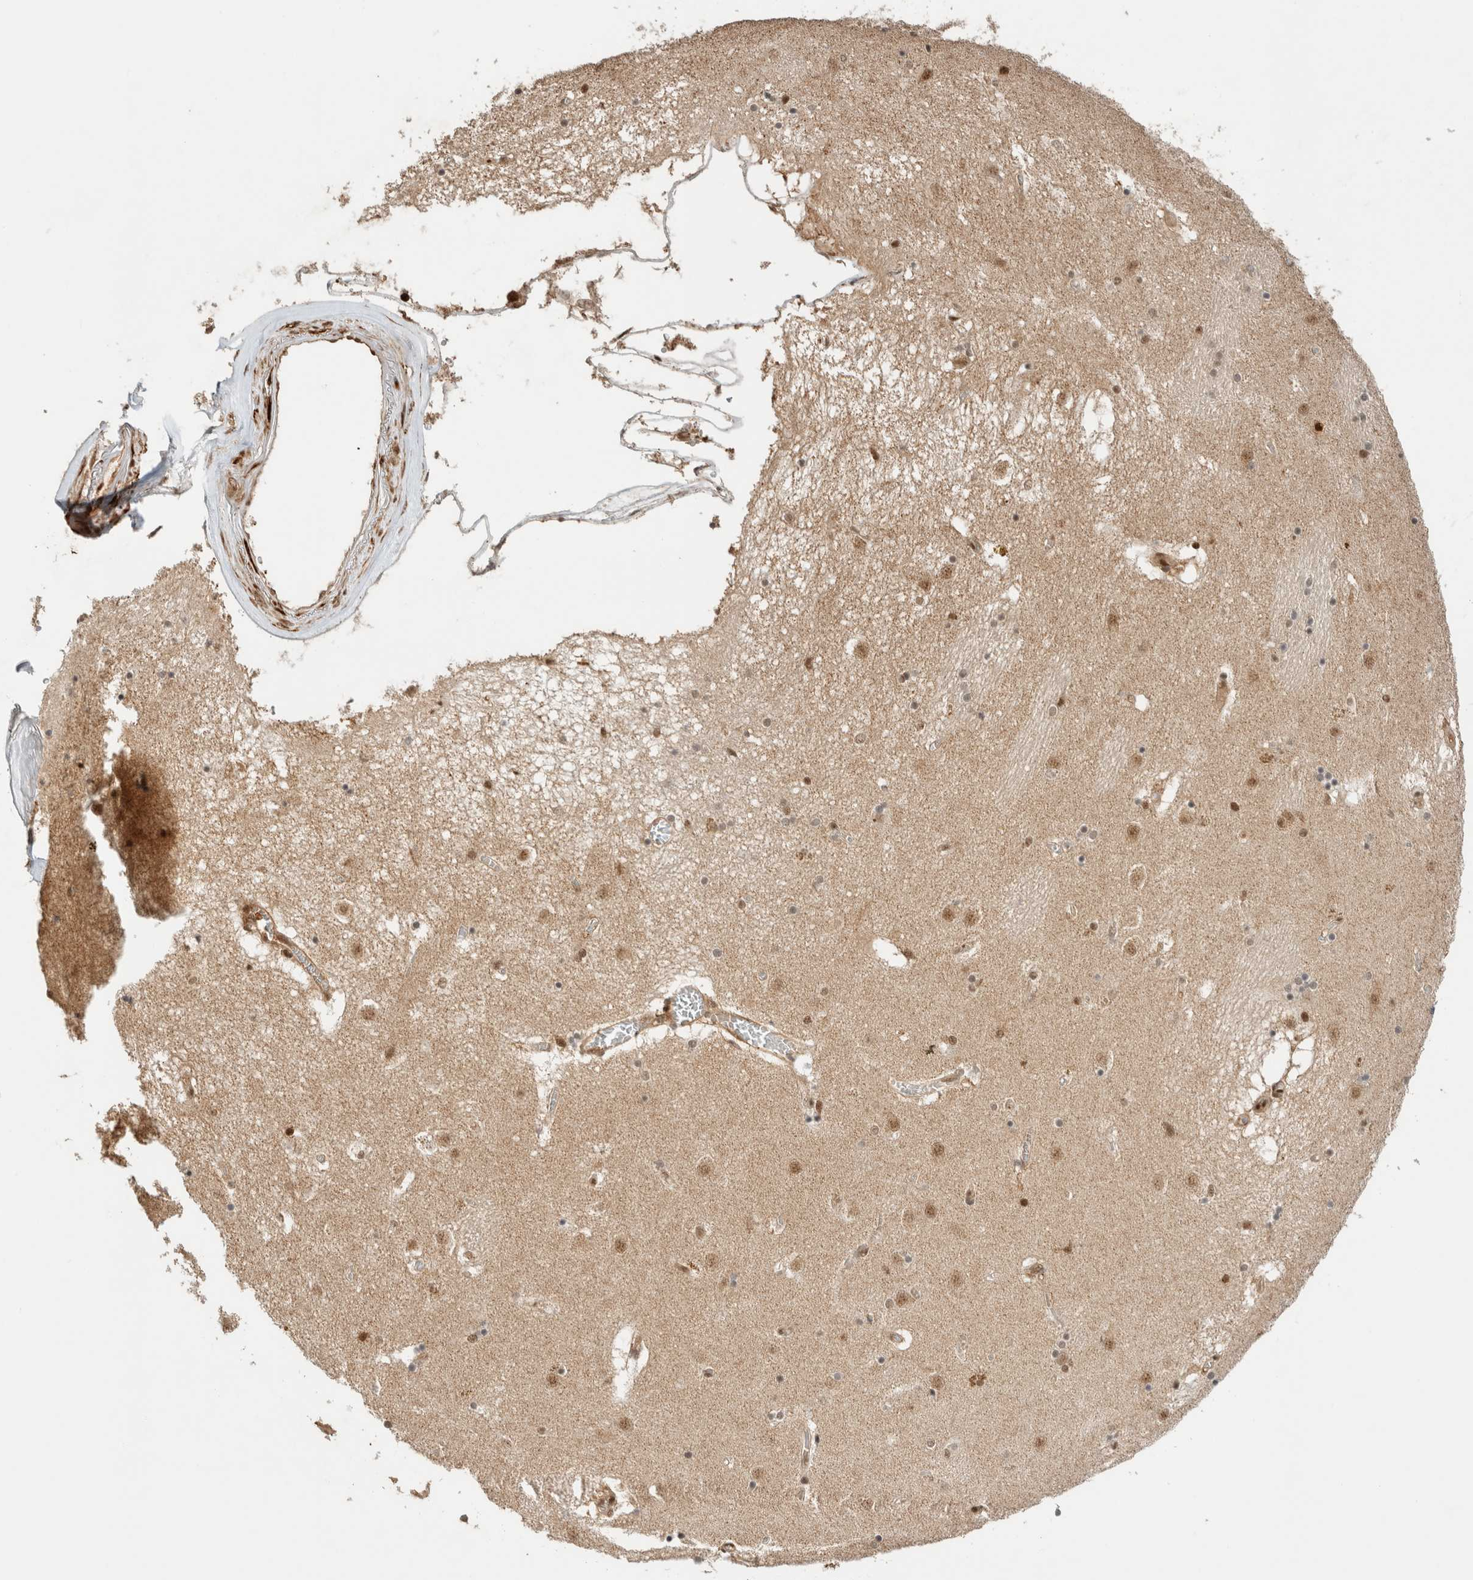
{"staining": {"intensity": "moderate", "quantity": "<25%", "location": "nuclear"}, "tissue": "caudate", "cell_type": "Glial cells", "image_type": "normal", "snomed": [{"axis": "morphology", "description": "Normal tissue, NOS"}, {"axis": "topography", "description": "Lateral ventricle wall"}], "caption": "This histopathology image shows immunohistochemistry staining of normal human caudate, with low moderate nuclear staining in approximately <25% of glial cells.", "gene": "SNRNP40", "patient": {"sex": "male", "age": 70}}